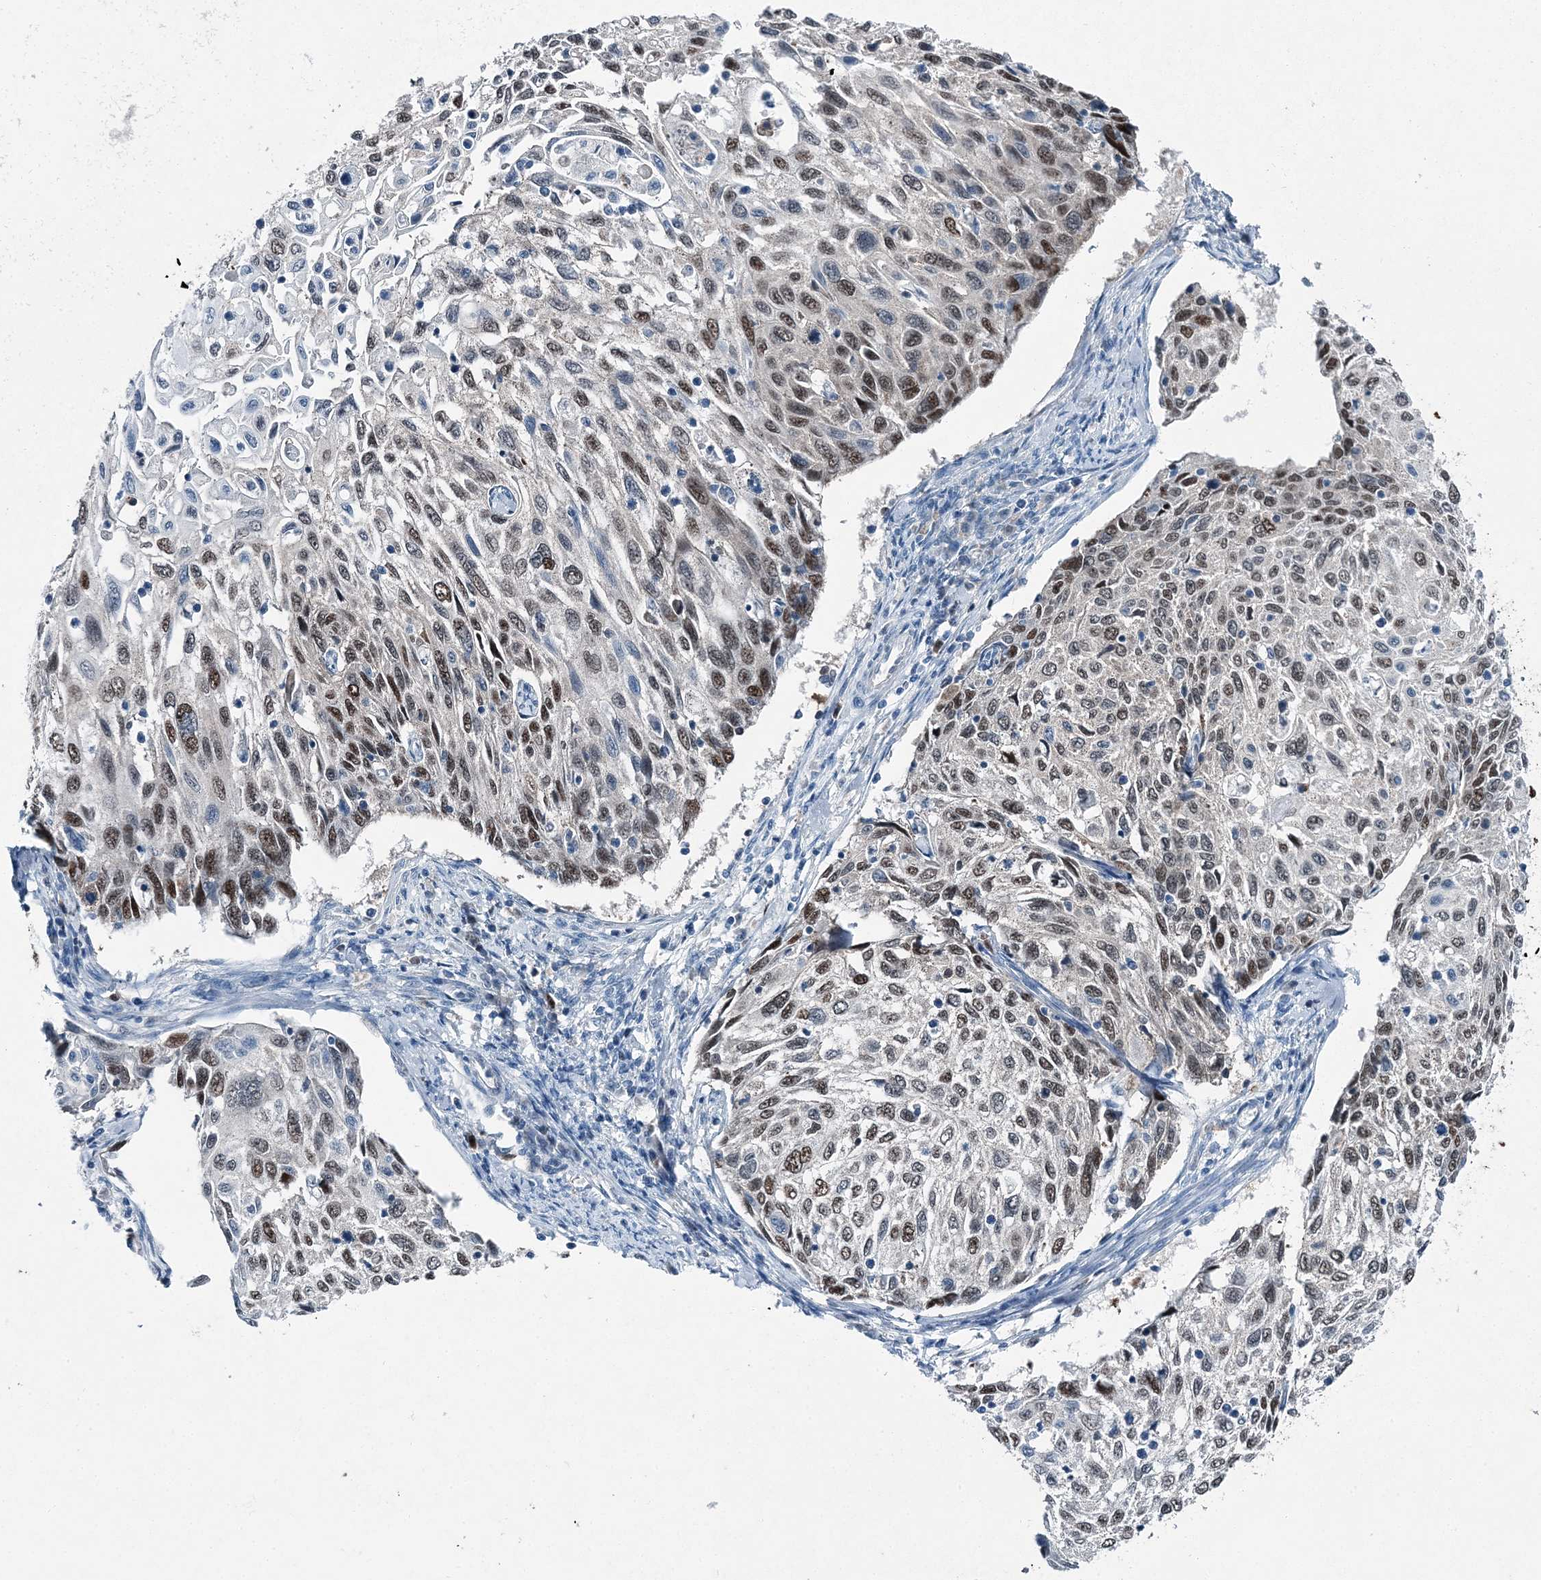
{"staining": {"intensity": "moderate", "quantity": ">75%", "location": "nuclear"}, "tissue": "cervical cancer", "cell_type": "Tumor cells", "image_type": "cancer", "snomed": [{"axis": "morphology", "description": "Squamous cell carcinoma, NOS"}, {"axis": "topography", "description": "Cervix"}], "caption": "Human cervical cancer stained with a protein marker shows moderate staining in tumor cells.", "gene": "HAT1", "patient": {"sex": "female", "age": 70}}